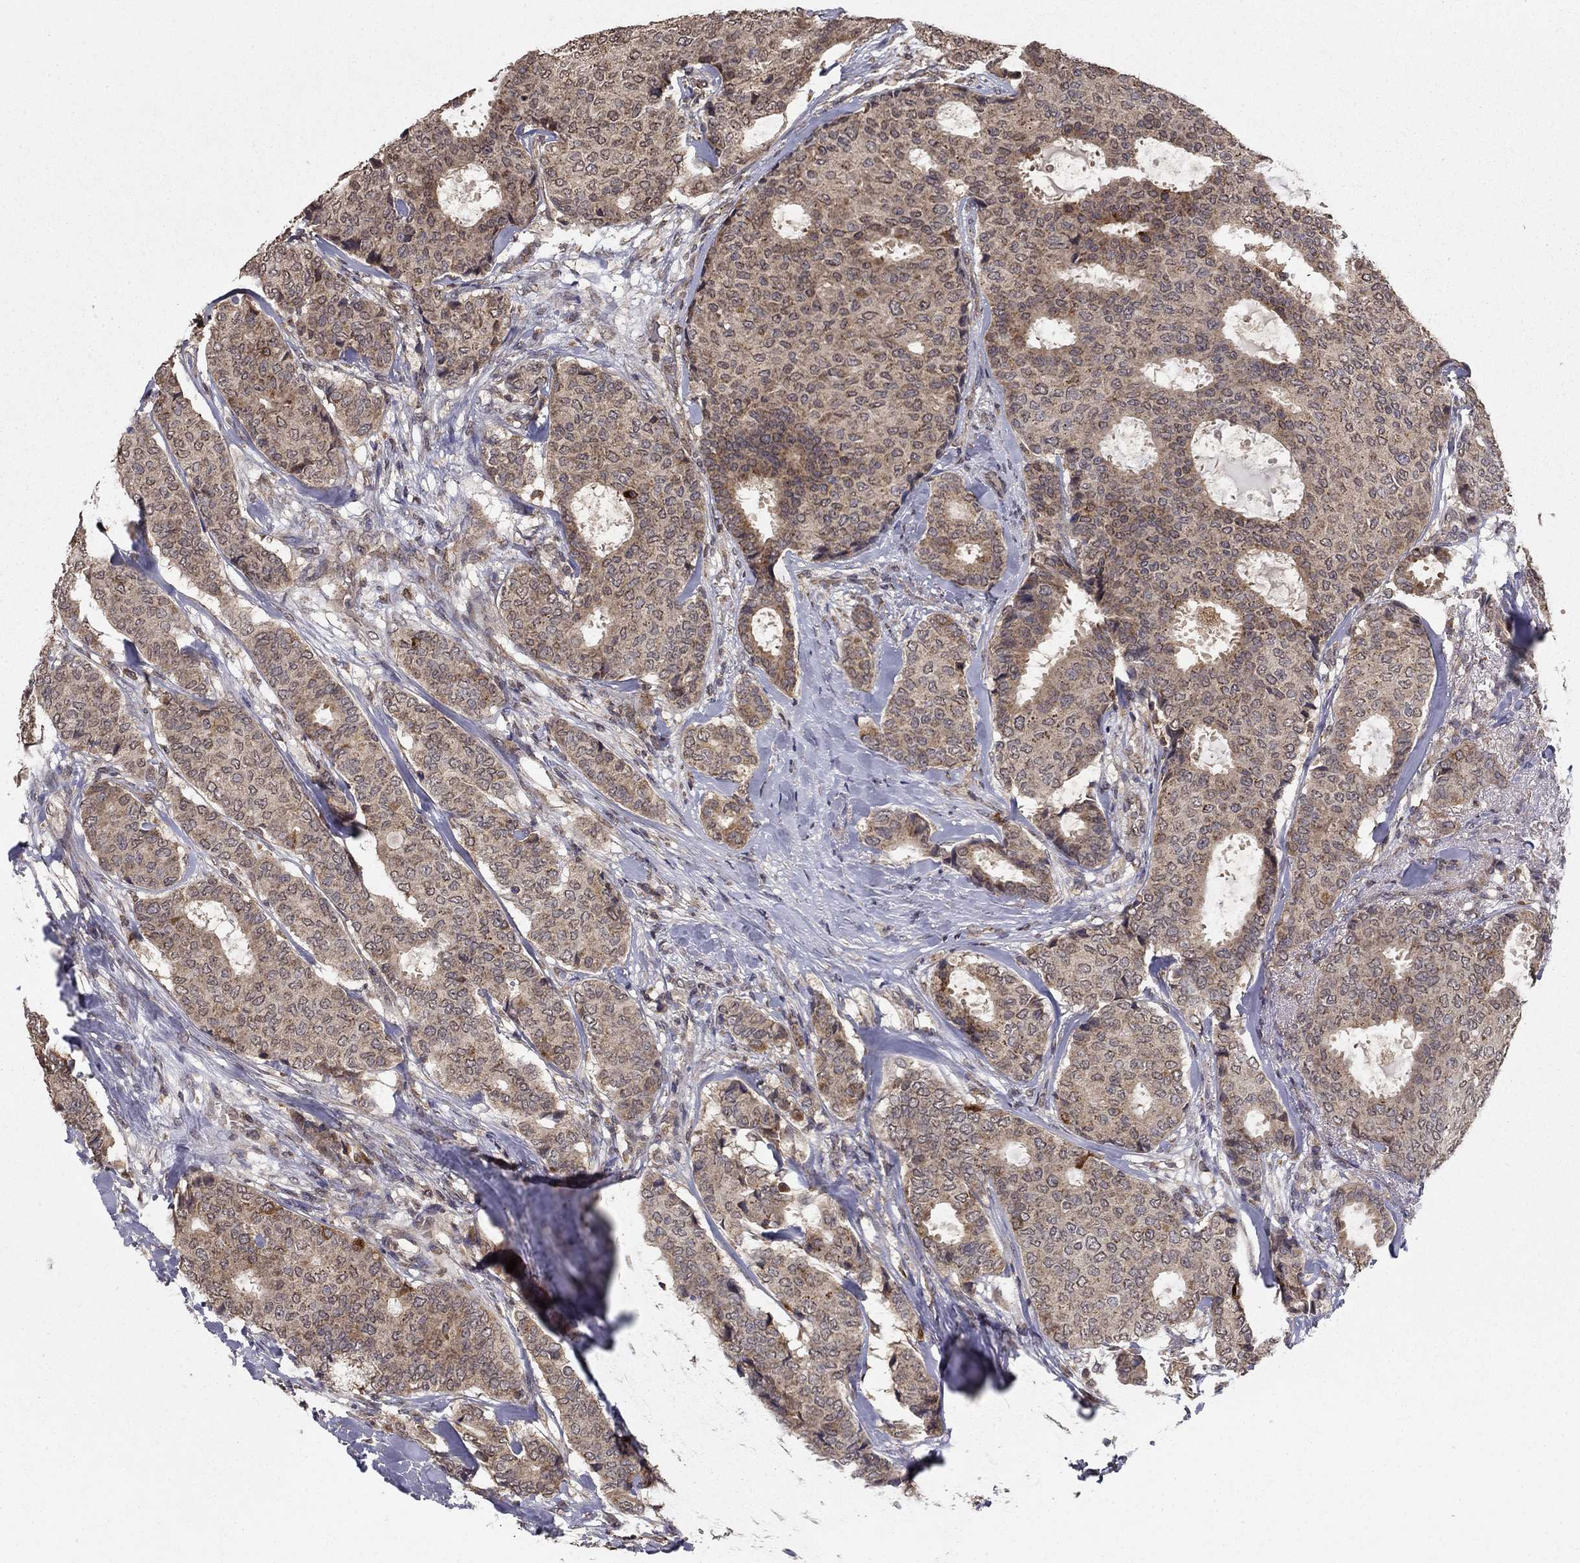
{"staining": {"intensity": "moderate", "quantity": ">75%", "location": "cytoplasmic/membranous"}, "tissue": "breast cancer", "cell_type": "Tumor cells", "image_type": "cancer", "snomed": [{"axis": "morphology", "description": "Duct carcinoma"}, {"axis": "topography", "description": "Breast"}], "caption": "This micrograph reveals IHC staining of human breast cancer, with medium moderate cytoplasmic/membranous staining in approximately >75% of tumor cells.", "gene": "SLC2A13", "patient": {"sex": "female", "age": 75}}